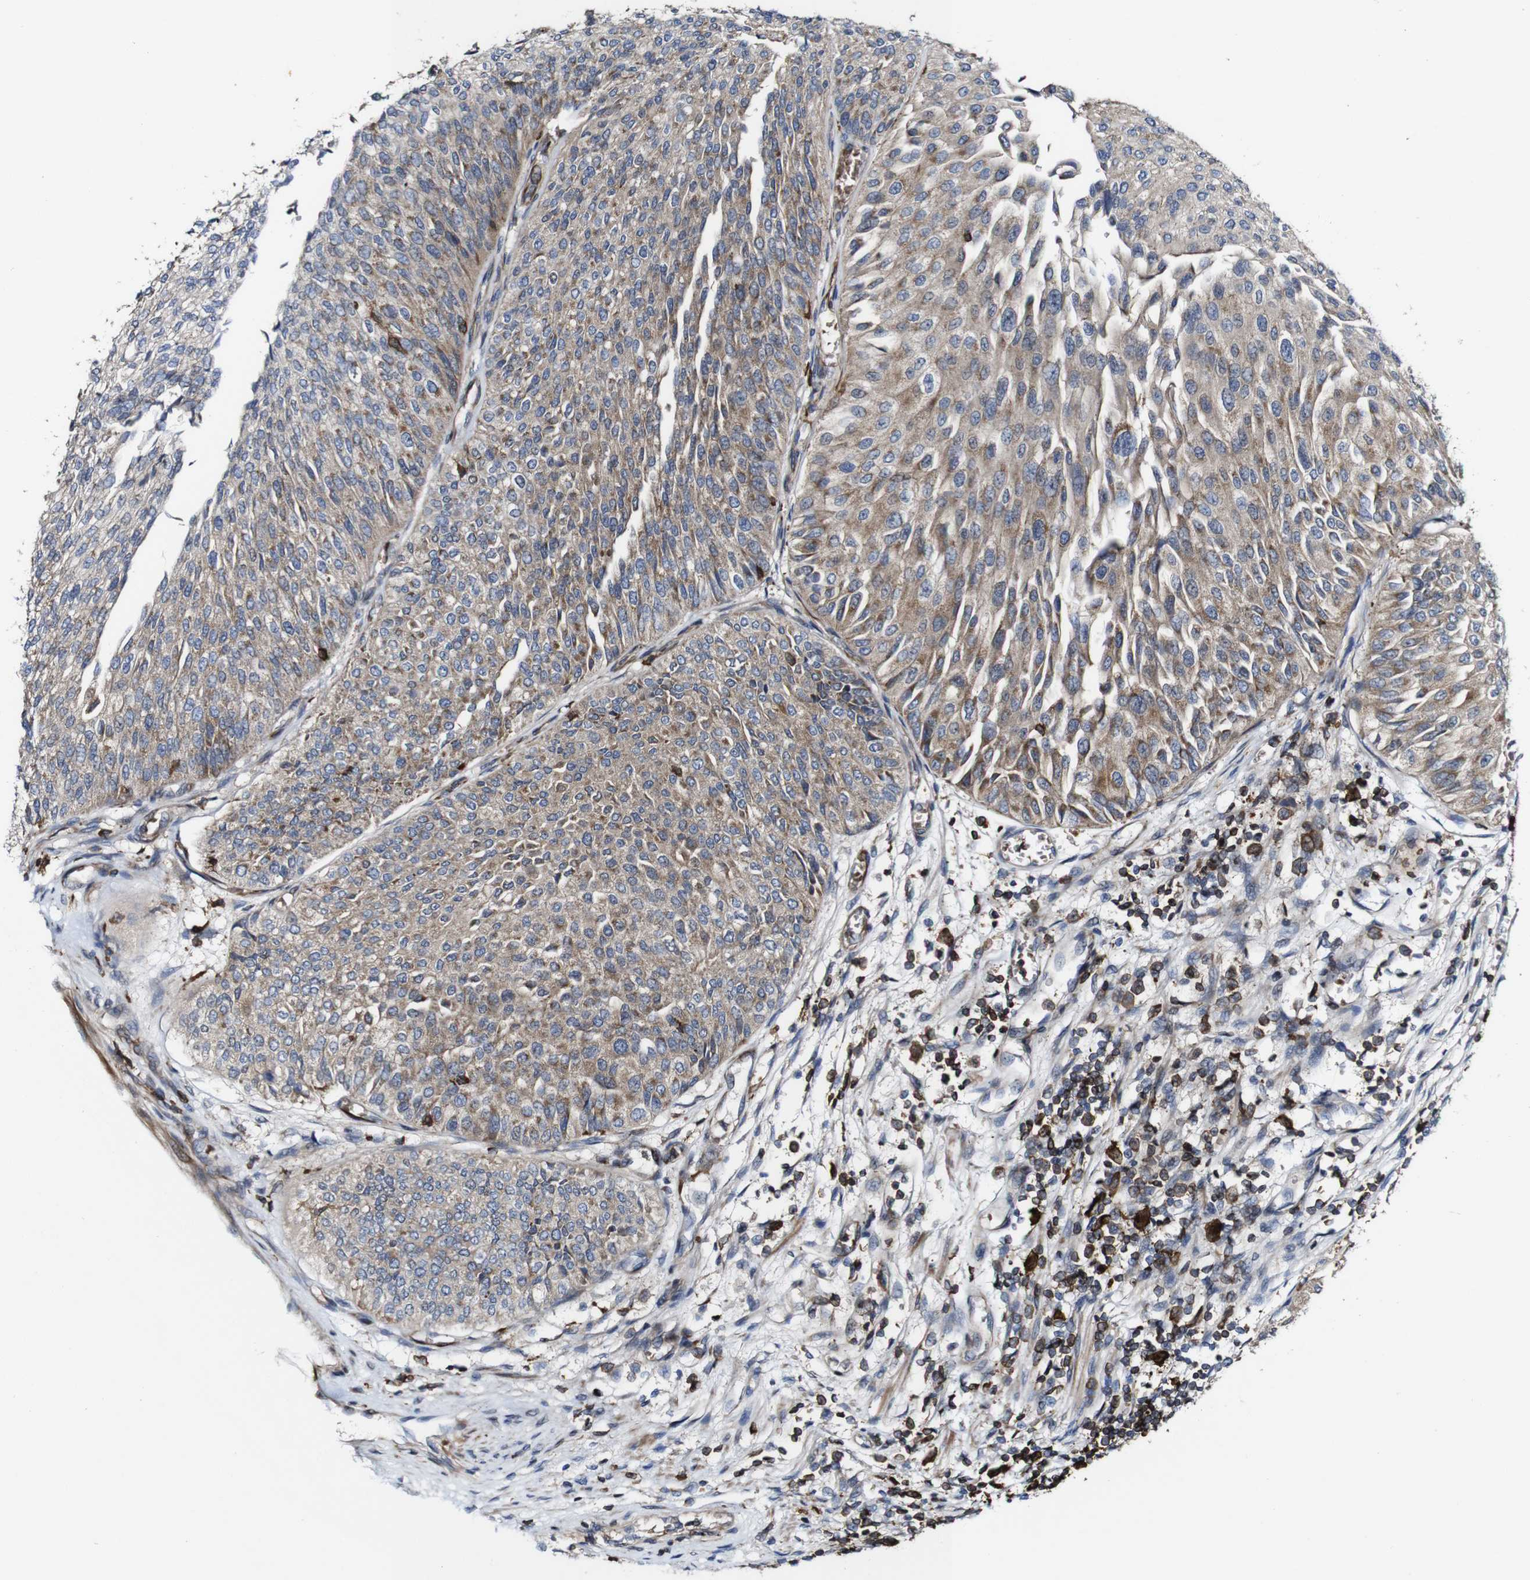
{"staining": {"intensity": "weak", "quantity": ">75%", "location": "cytoplasmic/membranous"}, "tissue": "urothelial cancer", "cell_type": "Tumor cells", "image_type": "cancer", "snomed": [{"axis": "morphology", "description": "Urothelial carcinoma, Low grade"}, {"axis": "topography", "description": "Urinary bladder"}], "caption": "Brown immunohistochemical staining in human urothelial carcinoma (low-grade) shows weak cytoplasmic/membranous positivity in approximately >75% of tumor cells. (DAB (3,3'-diaminobenzidine) = brown stain, brightfield microscopy at high magnification).", "gene": "JAK2", "patient": {"sex": "male", "age": 67}}